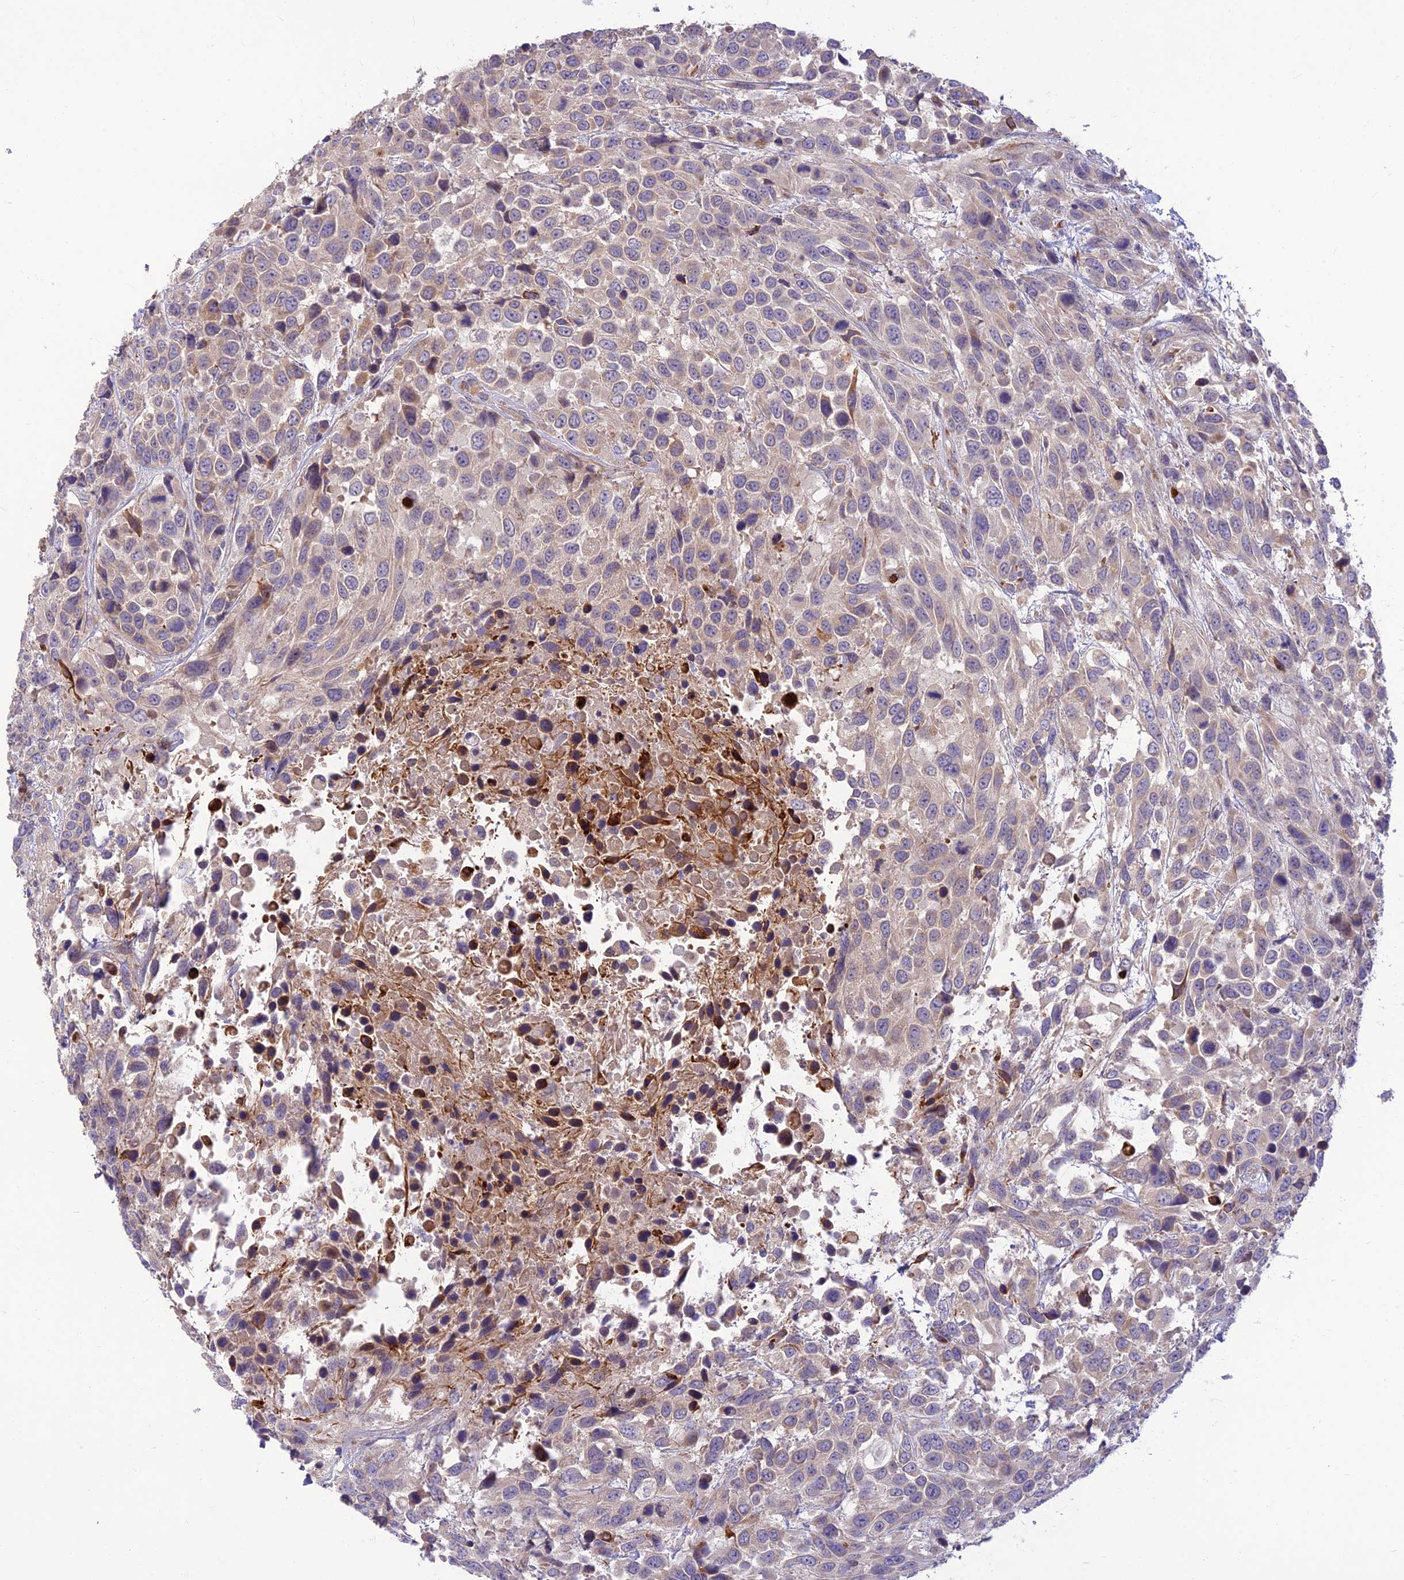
{"staining": {"intensity": "negative", "quantity": "none", "location": "none"}, "tissue": "urothelial cancer", "cell_type": "Tumor cells", "image_type": "cancer", "snomed": [{"axis": "morphology", "description": "Urothelial carcinoma, High grade"}, {"axis": "topography", "description": "Urinary bladder"}], "caption": "This photomicrograph is of urothelial carcinoma (high-grade) stained with immunohistochemistry (IHC) to label a protein in brown with the nuclei are counter-stained blue. There is no positivity in tumor cells.", "gene": "ST8SIA5", "patient": {"sex": "female", "age": 70}}